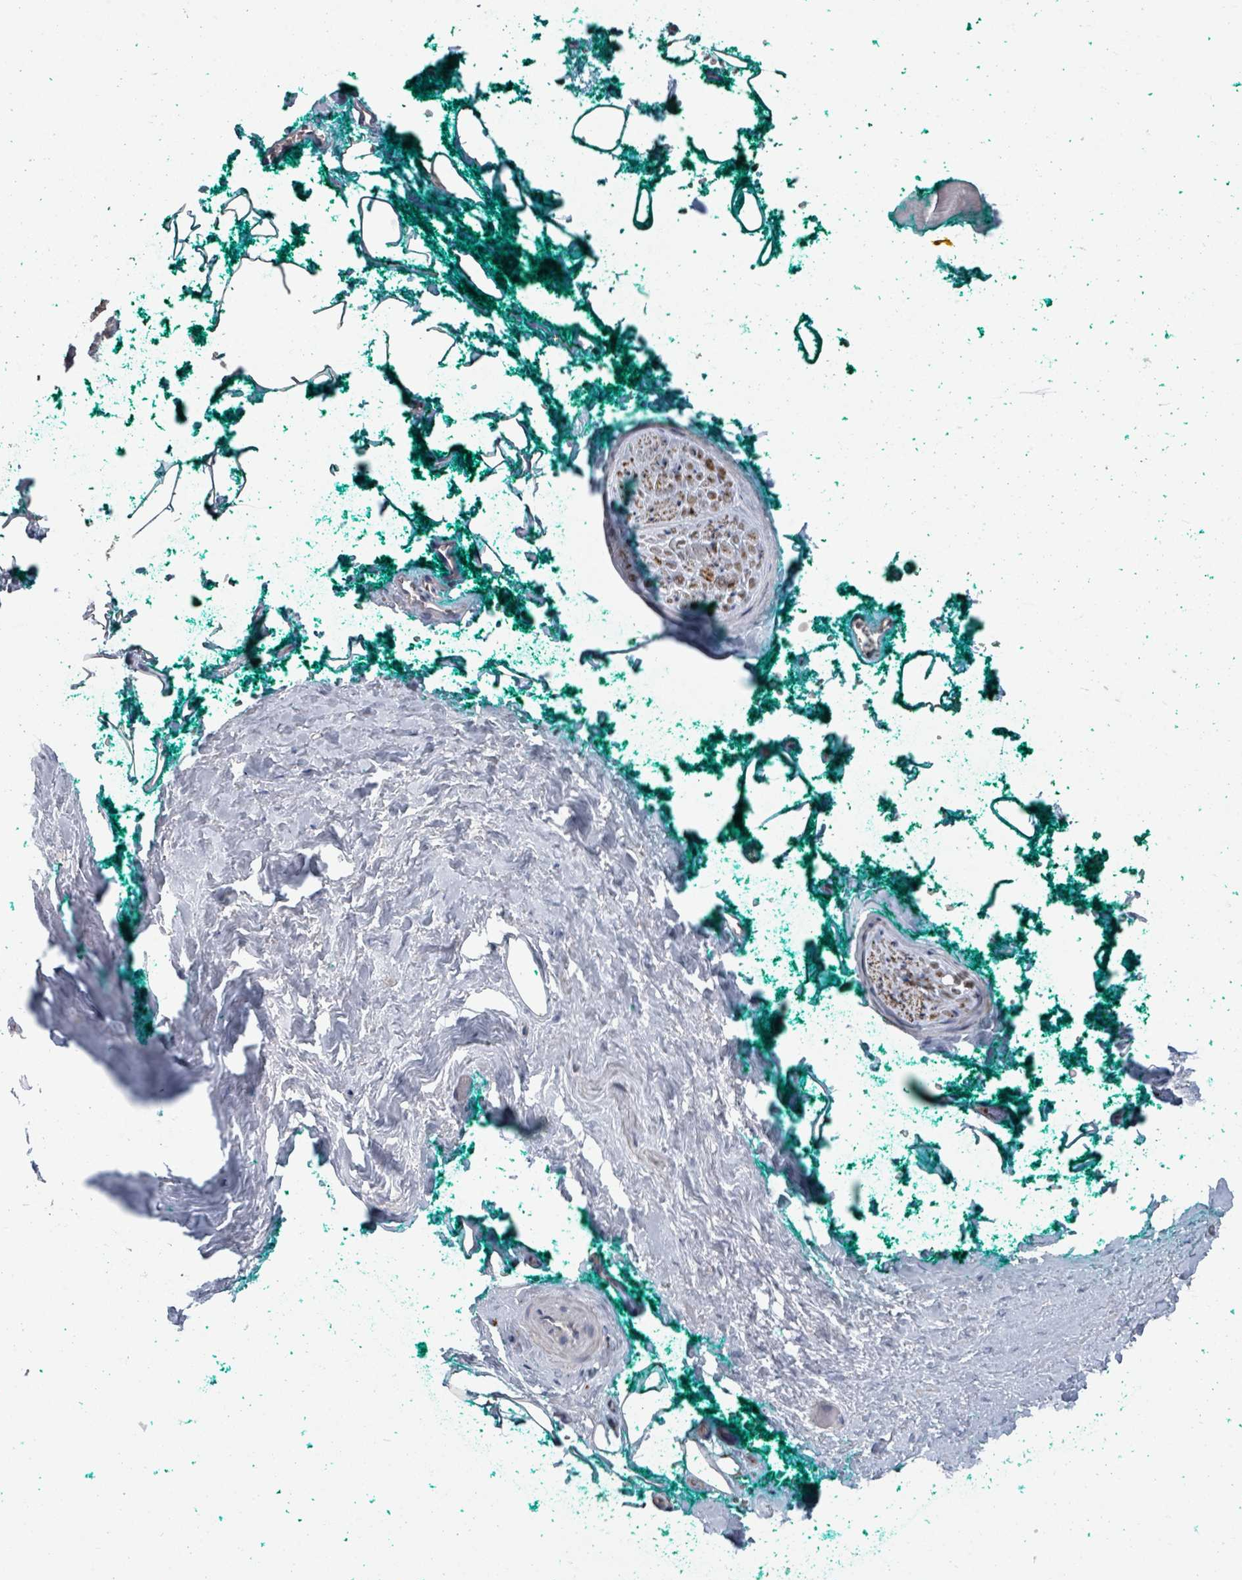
{"staining": {"intensity": "negative", "quantity": "none", "location": "none"}, "tissue": "adipose tissue", "cell_type": "Adipocytes", "image_type": "normal", "snomed": [{"axis": "morphology", "description": "Normal tissue, NOS"}, {"axis": "morphology", "description": "Adenocarcinoma, High grade"}, {"axis": "topography", "description": "Prostate"}, {"axis": "topography", "description": "Peripheral nerve tissue"}], "caption": "IHC micrograph of unremarkable adipose tissue: adipose tissue stained with DAB shows no significant protein staining in adipocytes.", "gene": "PLAUR", "patient": {"sex": "male", "age": 68}}